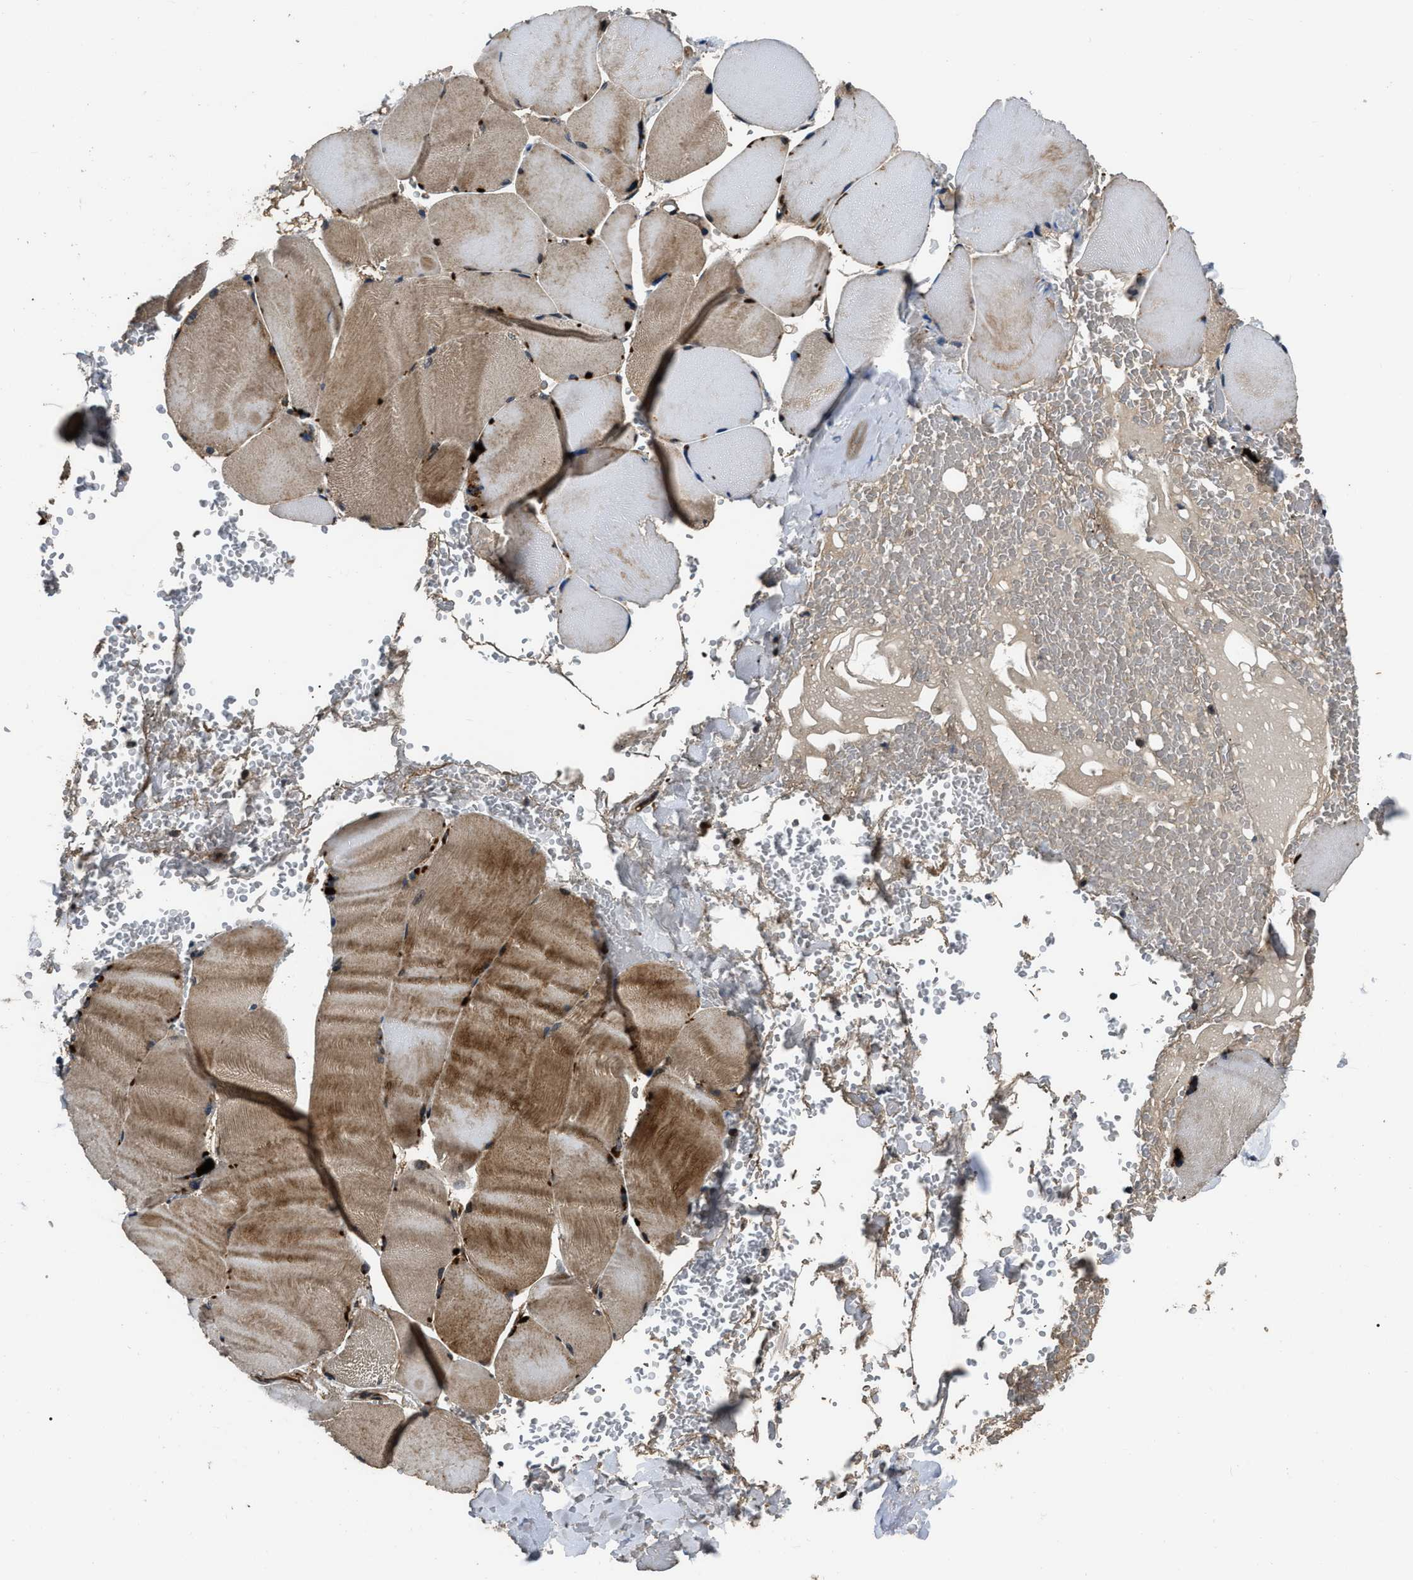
{"staining": {"intensity": "moderate", "quantity": "25%-75%", "location": "cytoplasmic/membranous"}, "tissue": "skeletal muscle", "cell_type": "Myocytes", "image_type": "normal", "snomed": [{"axis": "morphology", "description": "Normal tissue, NOS"}, {"axis": "topography", "description": "Skin"}, {"axis": "topography", "description": "Skeletal muscle"}], "caption": "The histopathology image displays immunohistochemical staining of normal skeletal muscle. There is moderate cytoplasmic/membranous expression is identified in about 25%-75% of myocytes.", "gene": "PPWD1", "patient": {"sex": "male", "age": 83}}